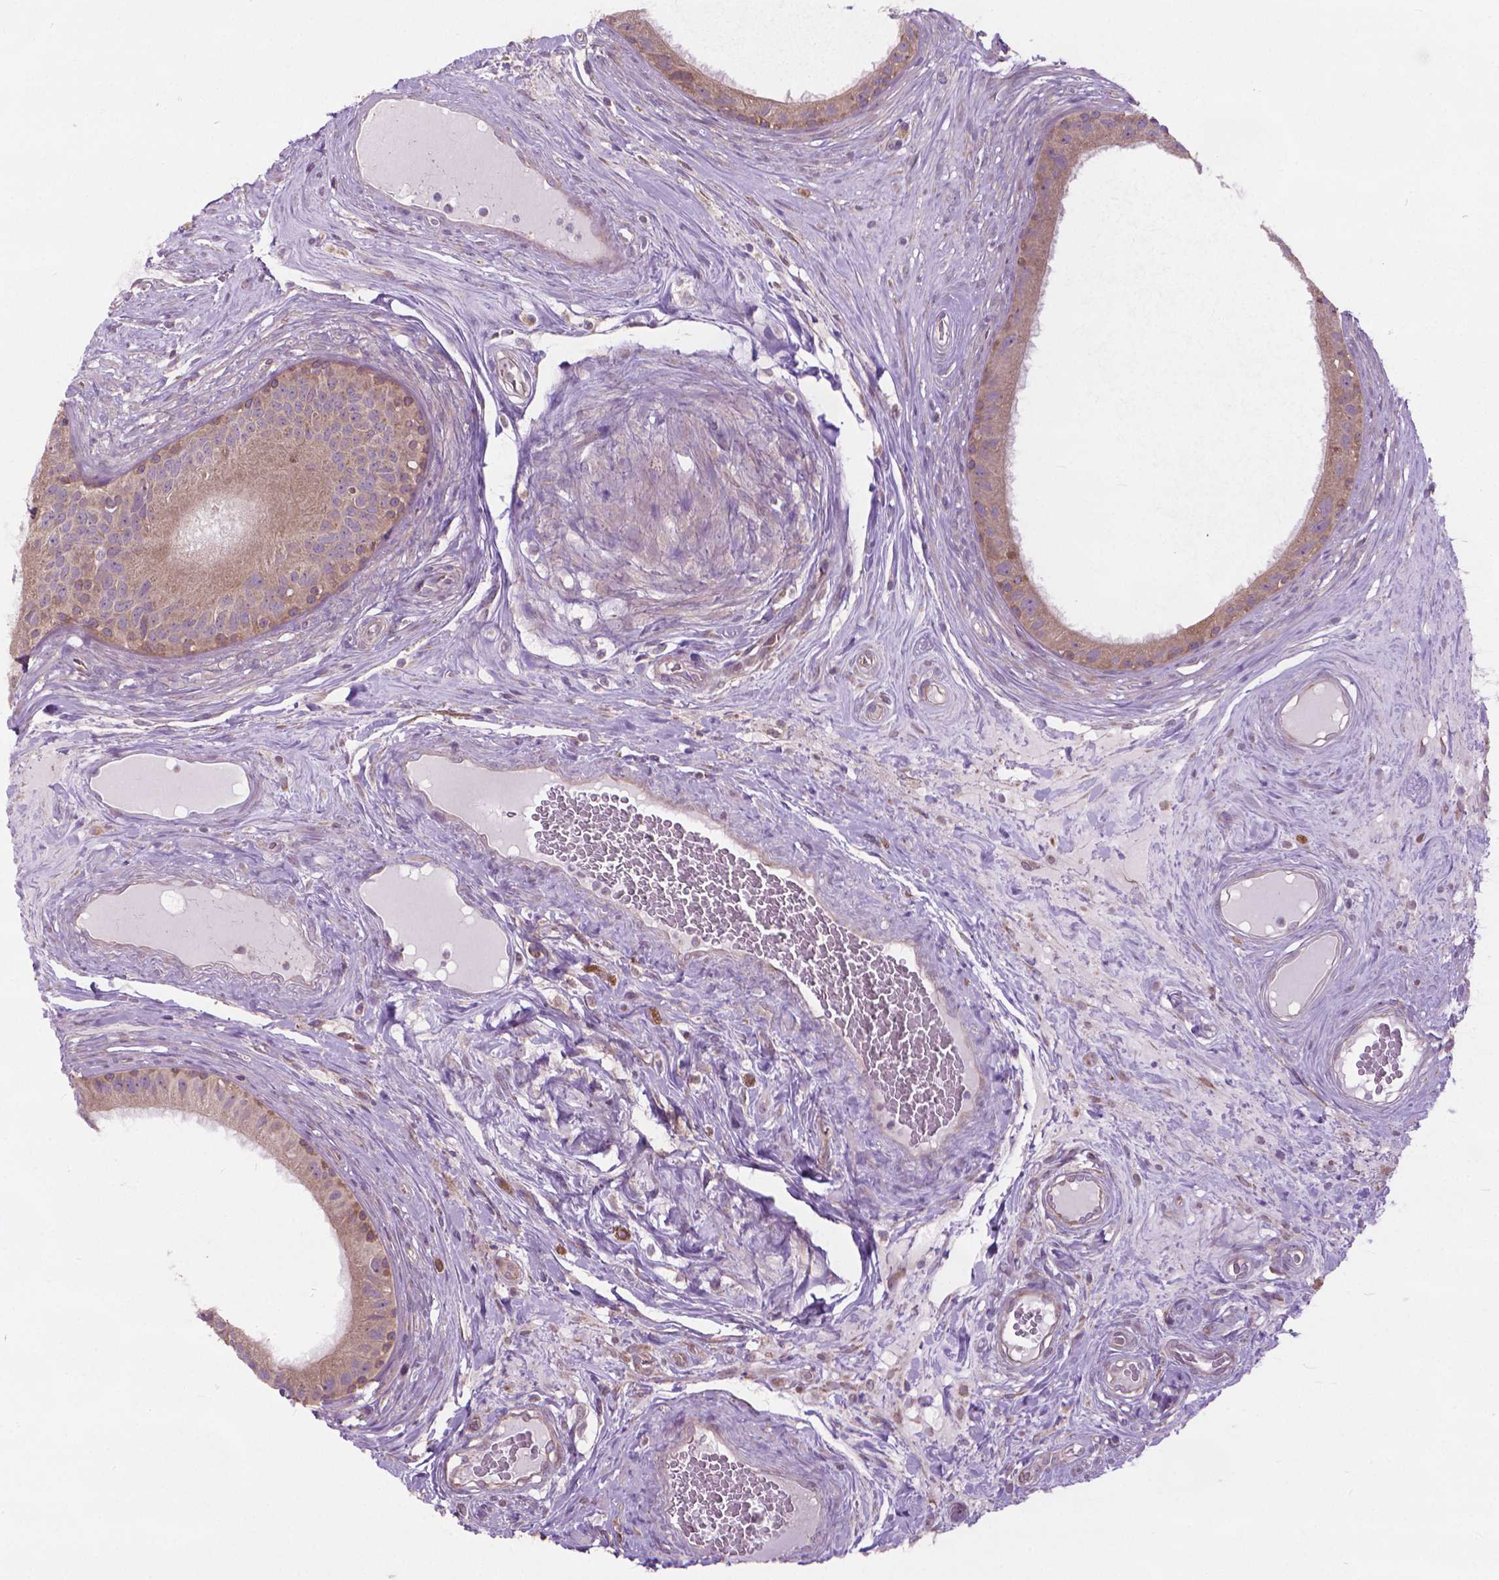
{"staining": {"intensity": "moderate", "quantity": "25%-75%", "location": "cytoplasmic/membranous"}, "tissue": "epididymis", "cell_type": "Glandular cells", "image_type": "normal", "snomed": [{"axis": "morphology", "description": "Normal tissue, NOS"}, {"axis": "topography", "description": "Epididymis"}], "caption": "Protein expression analysis of benign human epididymis reveals moderate cytoplasmic/membranous positivity in about 25%-75% of glandular cells. The staining was performed using DAB (3,3'-diaminobenzidine), with brown indicating positive protein expression. Nuclei are stained blue with hematoxylin.", "gene": "NUDT1", "patient": {"sex": "male", "age": 59}}